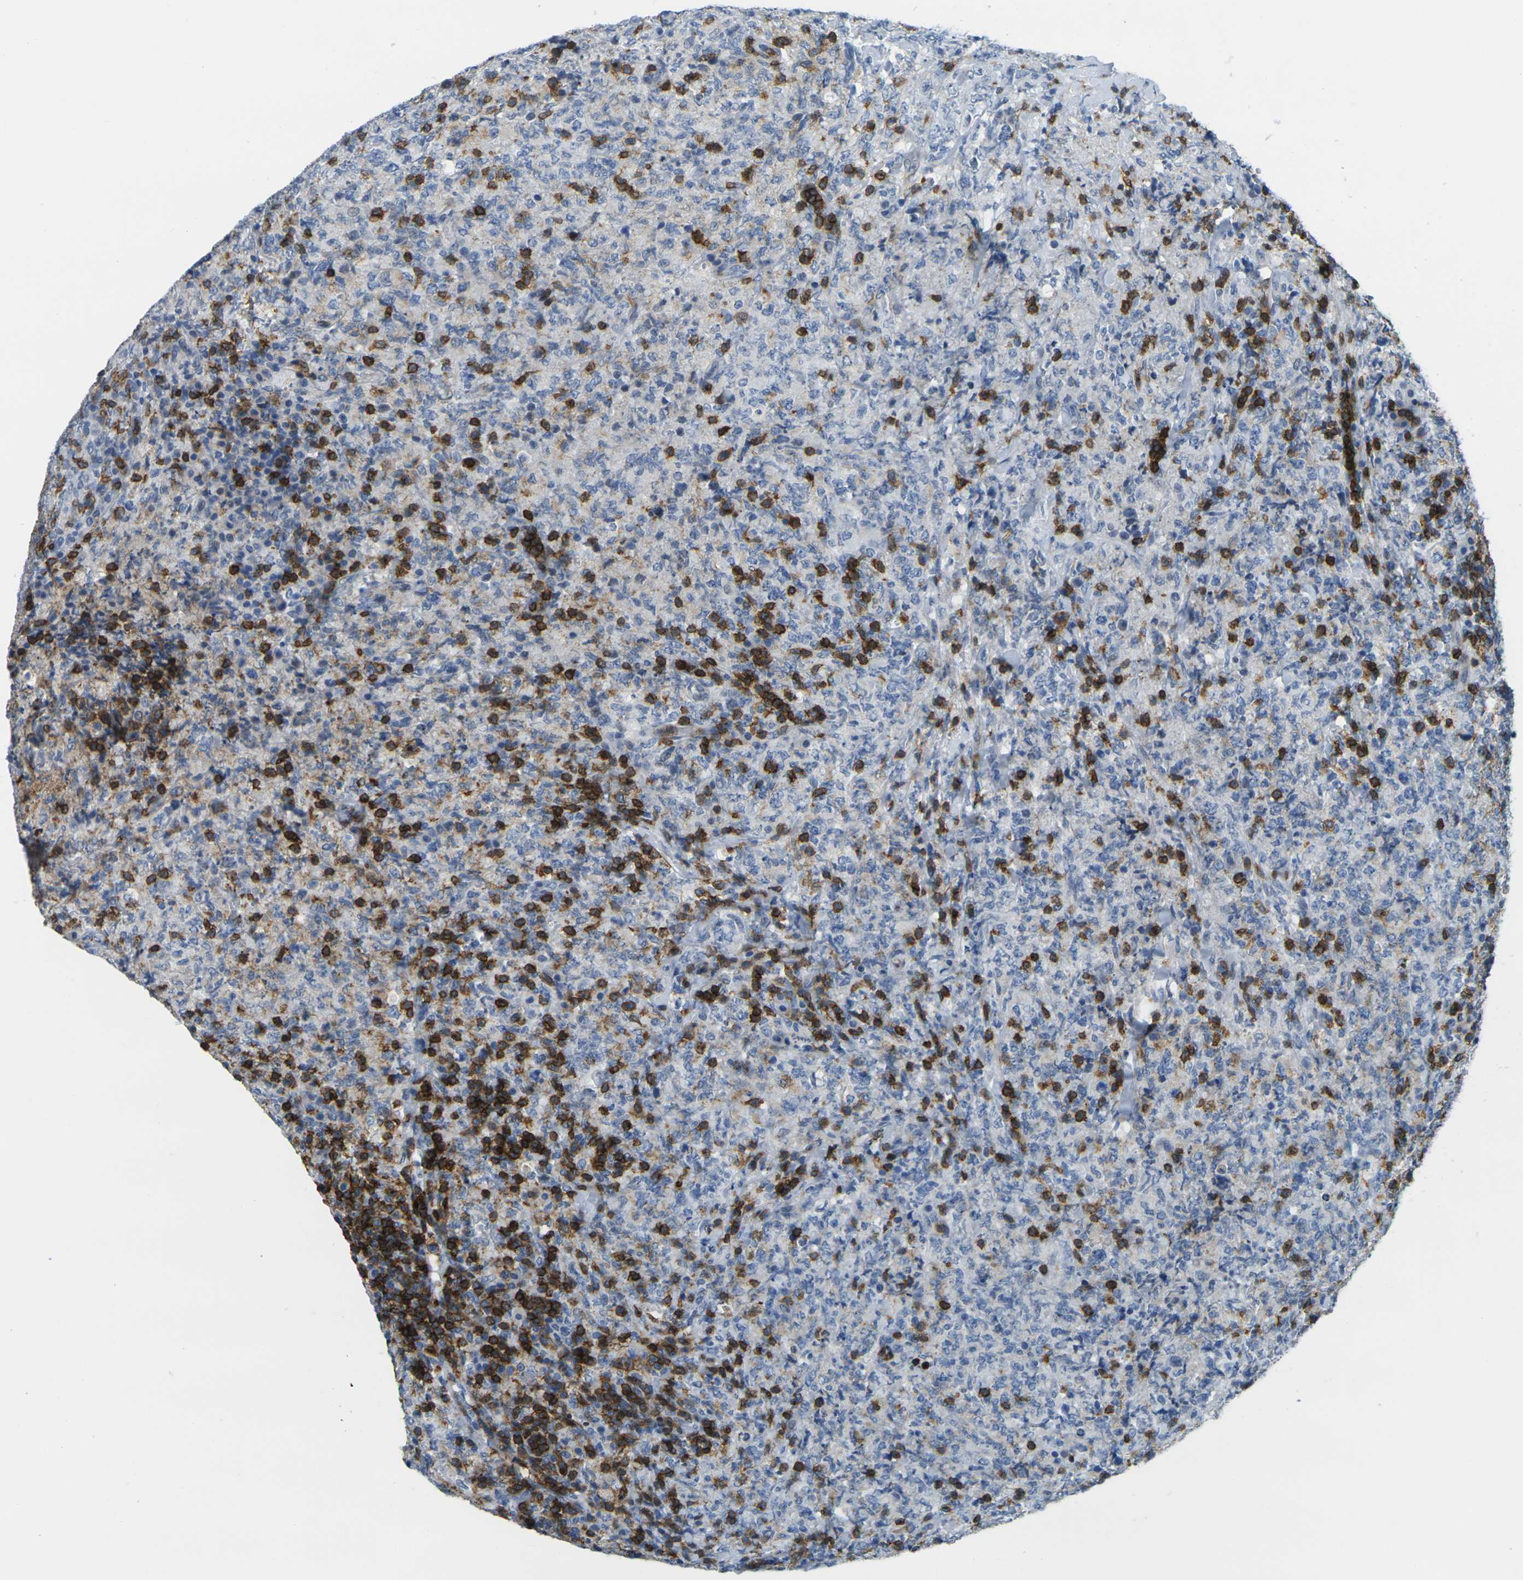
{"staining": {"intensity": "strong", "quantity": "<25%", "location": "cytoplasmic/membranous"}, "tissue": "lymphoma", "cell_type": "Tumor cells", "image_type": "cancer", "snomed": [{"axis": "morphology", "description": "Malignant lymphoma, non-Hodgkin's type, High grade"}, {"axis": "topography", "description": "Tonsil"}], "caption": "High-grade malignant lymphoma, non-Hodgkin's type tissue displays strong cytoplasmic/membranous positivity in approximately <25% of tumor cells", "gene": "CD3D", "patient": {"sex": "female", "age": 36}}